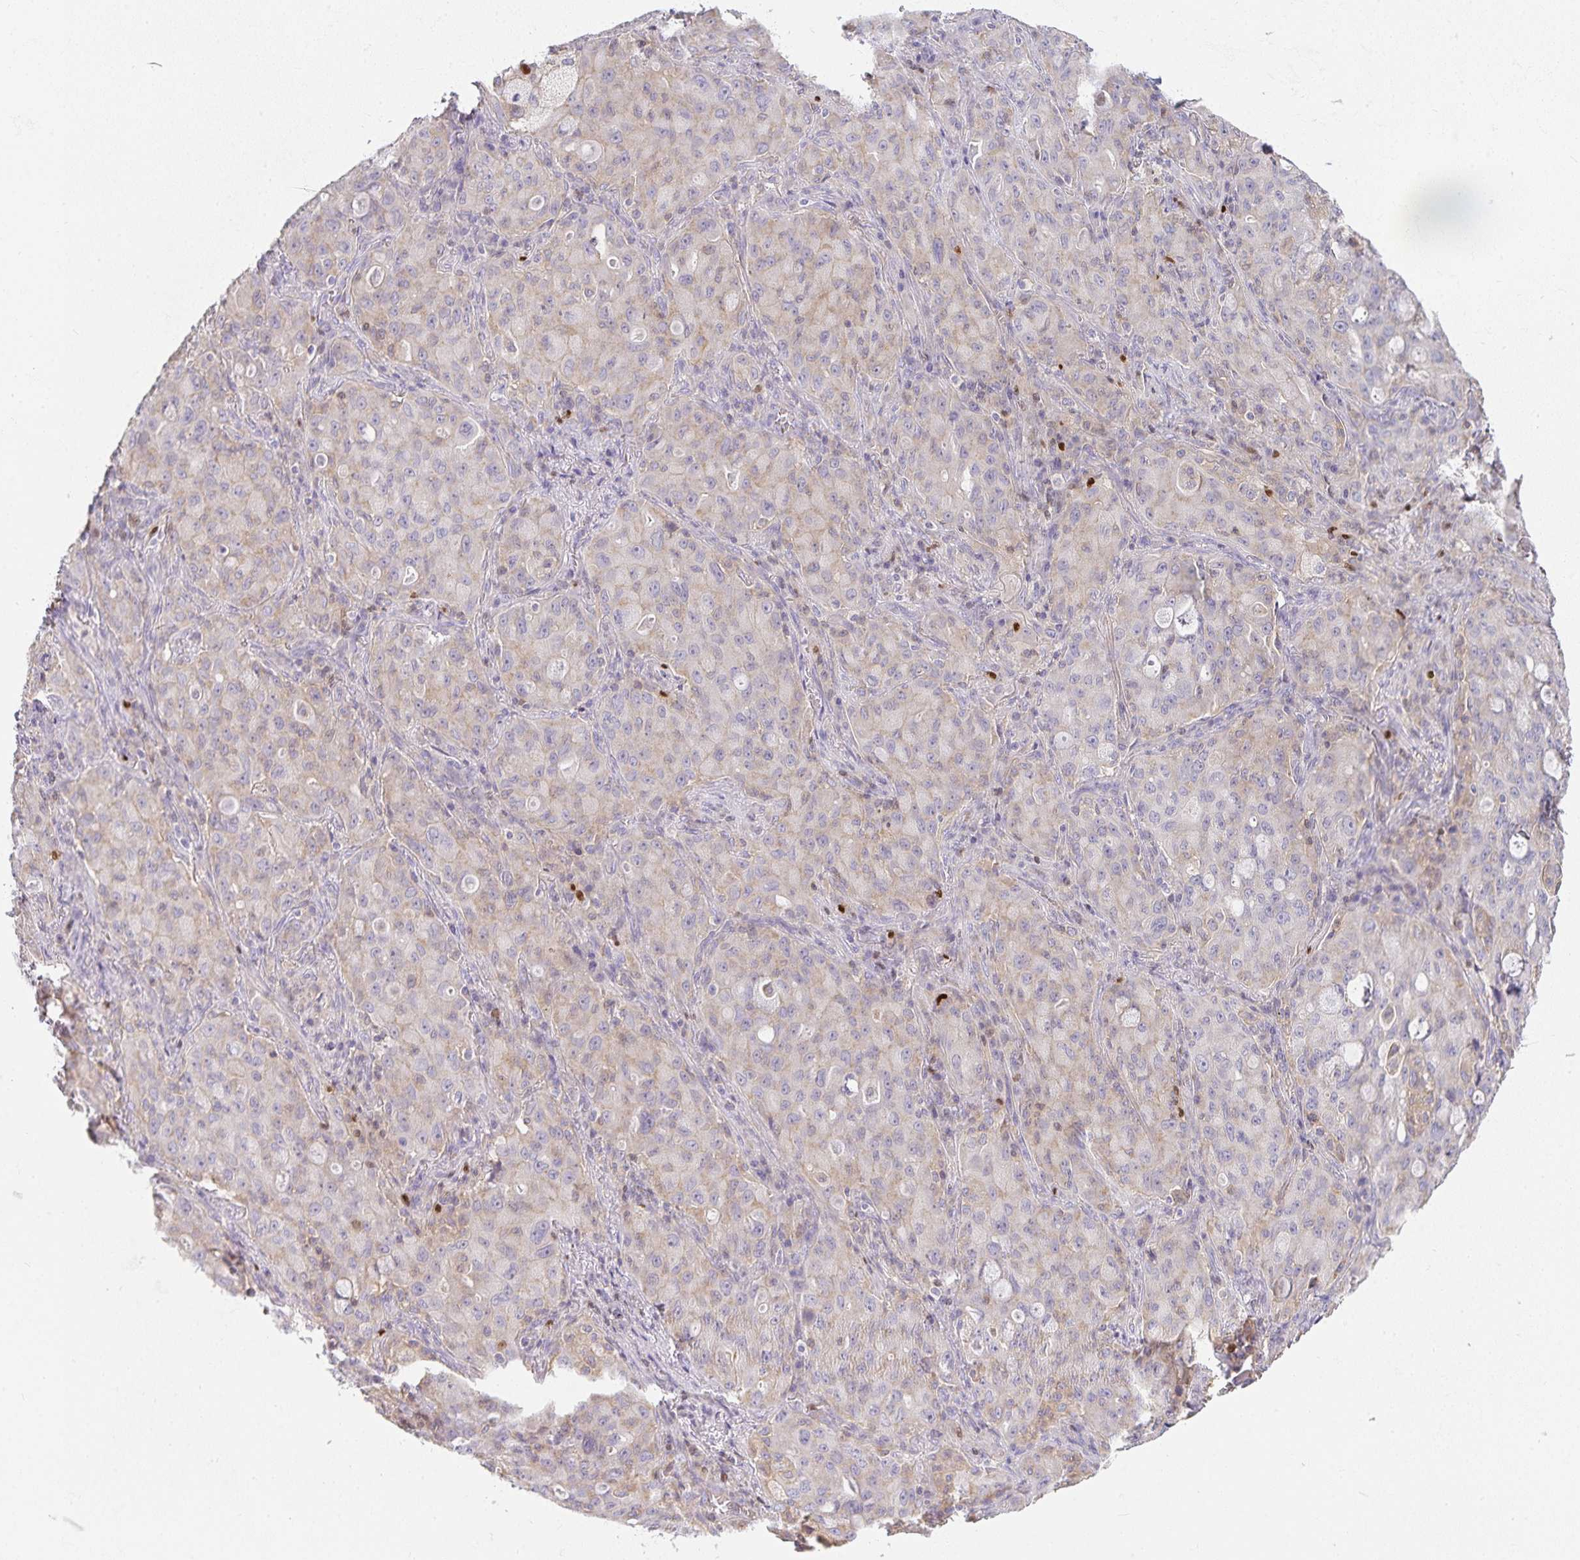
{"staining": {"intensity": "weak", "quantity": "<25%", "location": "cytoplasmic/membranous"}, "tissue": "lung cancer", "cell_type": "Tumor cells", "image_type": "cancer", "snomed": [{"axis": "morphology", "description": "Adenocarcinoma, NOS"}, {"axis": "topography", "description": "Lung"}], "caption": "IHC of adenocarcinoma (lung) exhibits no positivity in tumor cells. (DAB (3,3'-diaminobenzidine) immunohistochemistry visualized using brightfield microscopy, high magnification).", "gene": "GATA3", "patient": {"sex": "female", "age": 44}}